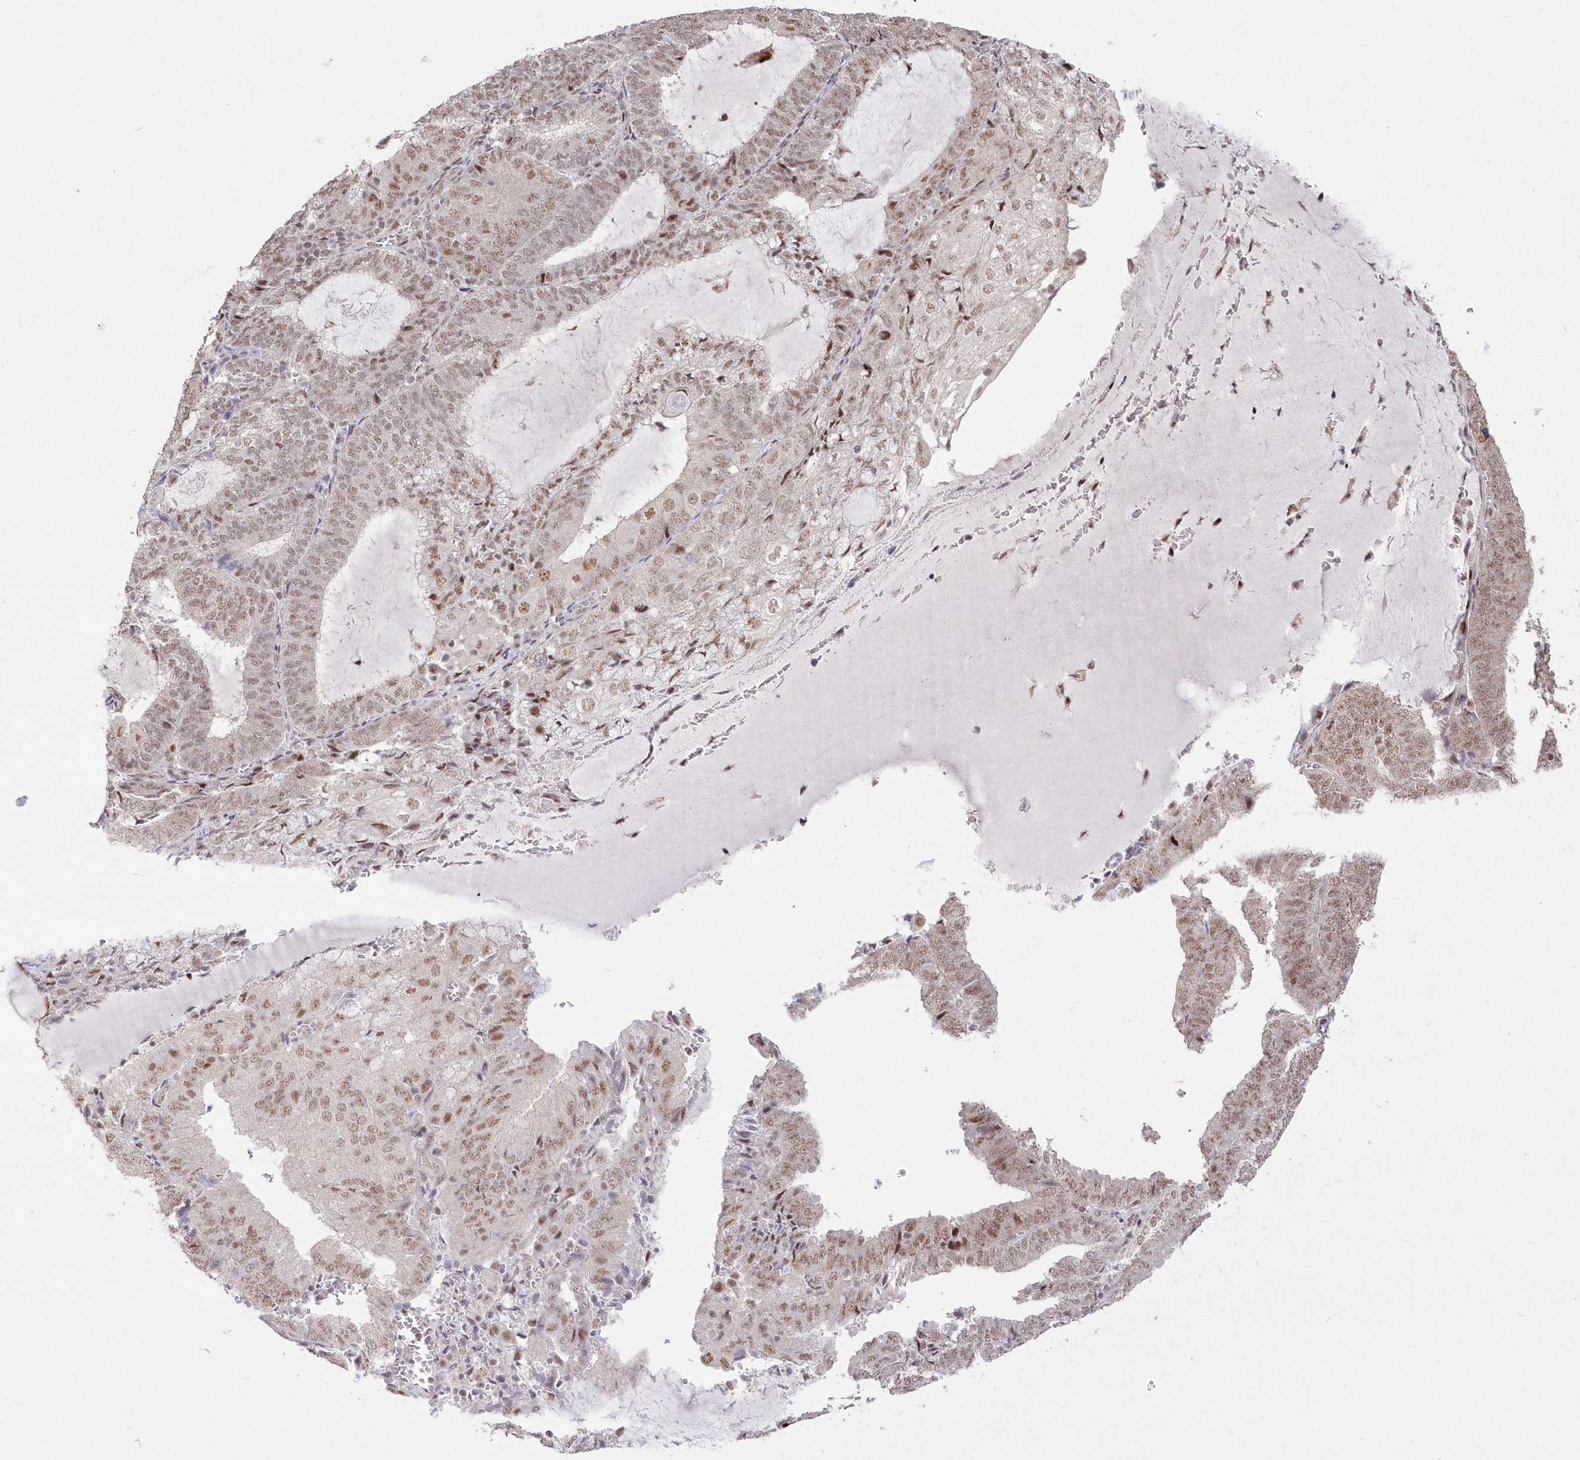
{"staining": {"intensity": "weak", "quantity": ">75%", "location": "nuclear"}, "tissue": "endometrial cancer", "cell_type": "Tumor cells", "image_type": "cancer", "snomed": [{"axis": "morphology", "description": "Adenocarcinoma, NOS"}, {"axis": "topography", "description": "Endometrium"}], "caption": "Endometrial cancer was stained to show a protein in brown. There is low levels of weak nuclear staining in about >75% of tumor cells. The staining was performed using DAB, with brown indicating positive protein expression. Nuclei are stained blue with hematoxylin.", "gene": "WBP1L", "patient": {"sex": "female", "age": 81}}